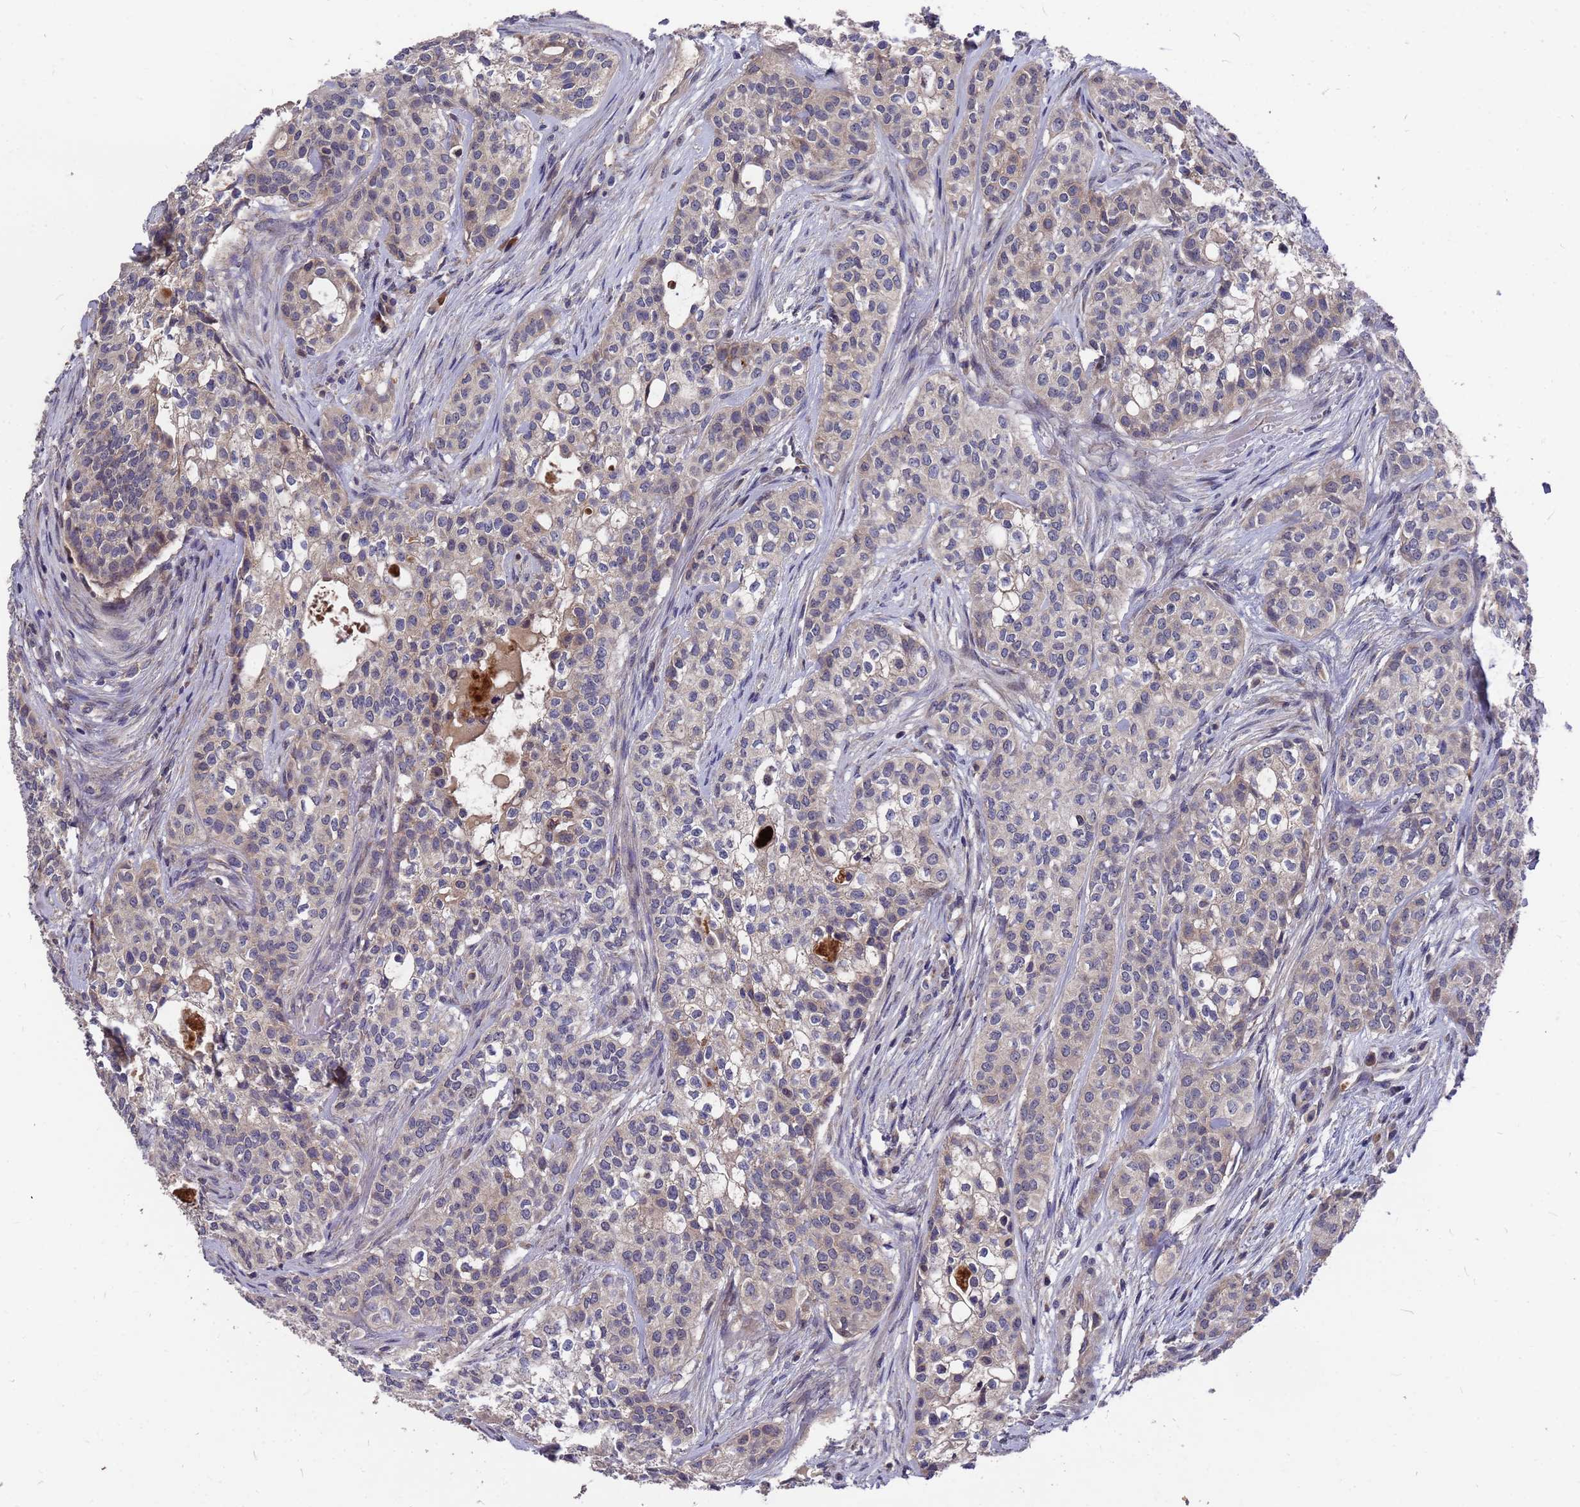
{"staining": {"intensity": "negative", "quantity": "none", "location": "none"}, "tissue": "head and neck cancer", "cell_type": "Tumor cells", "image_type": "cancer", "snomed": [{"axis": "morphology", "description": "Adenocarcinoma, NOS"}, {"axis": "topography", "description": "Head-Neck"}], "caption": "A histopathology image of human head and neck adenocarcinoma is negative for staining in tumor cells. Nuclei are stained in blue.", "gene": "ZNF717", "patient": {"sex": "male", "age": 81}}